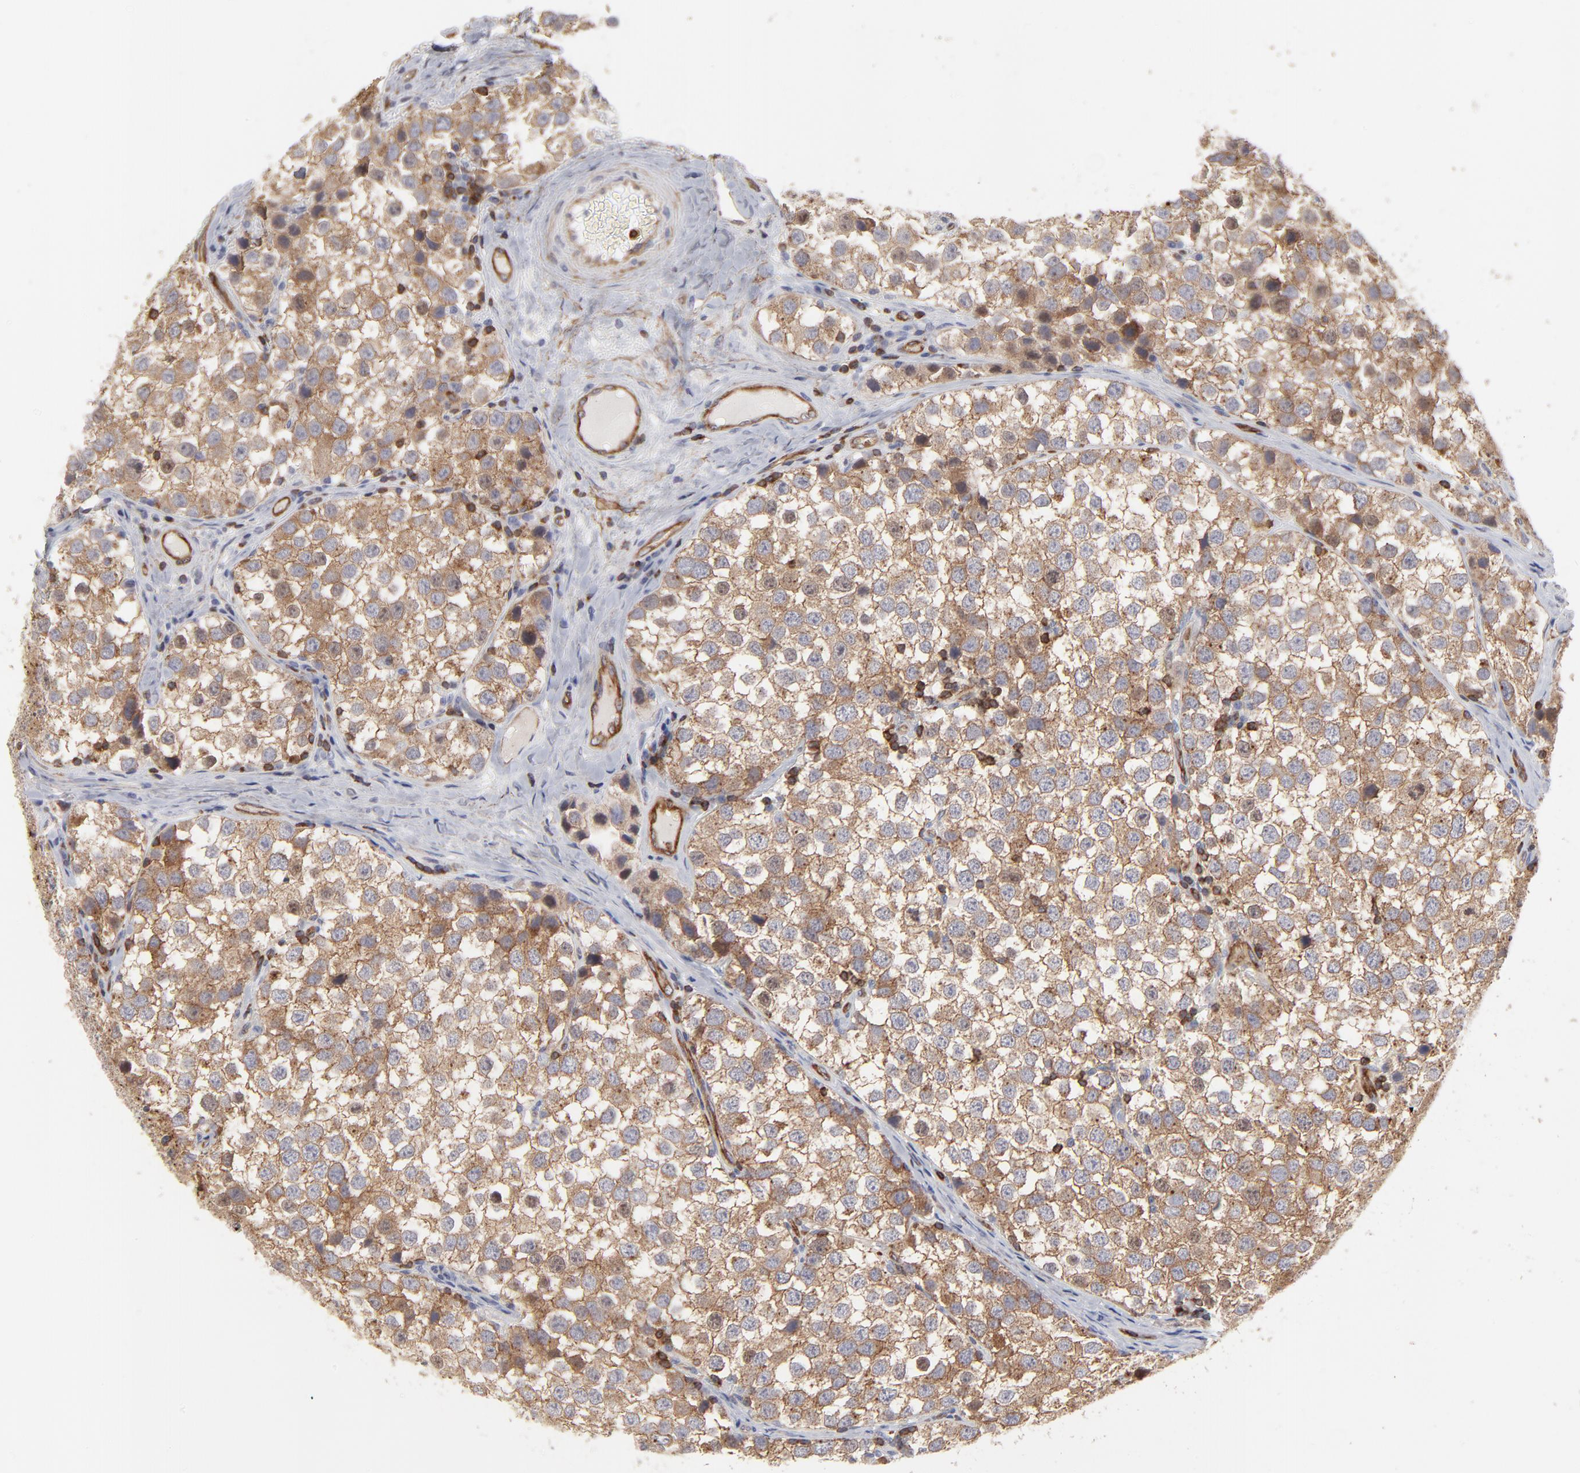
{"staining": {"intensity": "weak", "quantity": ">75%", "location": "cytoplasmic/membranous"}, "tissue": "testis cancer", "cell_type": "Tumor cells", "image_type": "cancer", "snomed": [{"axis": "morphology", "description": "Seminoma, NOS"}, {"axis": "topography", "description": "Testis"}], "caption": "A high-resolution image shows immunohistochemistry (IHC) staining of seminoma (testis), which demonstrates weak cytoplasmic/membranous positivity in approximately >75% of tumor cells.", "gene": "PXN", "patient": {"sex": "male", "age": 39}}